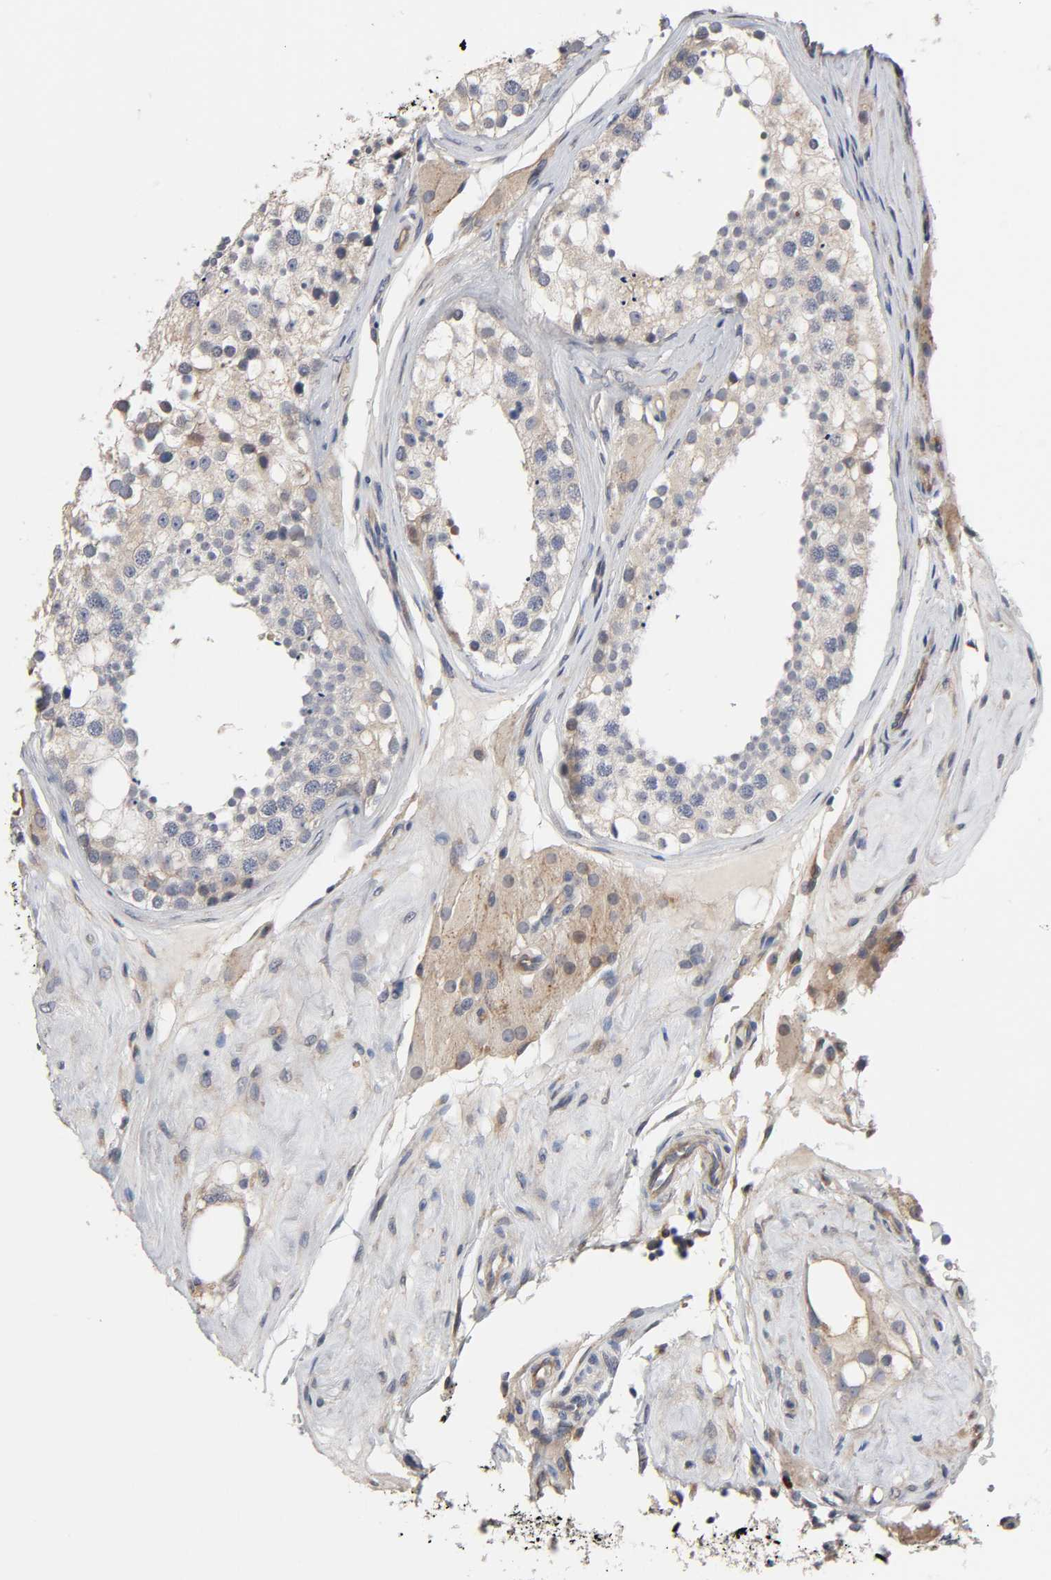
{"staining": {"intensity": "negative", "quantity": "none", "location": "none"}, "tissue": "testis", "cell_type": "Cells in seminiferous ducts", "image_type": "normal", "snomed": [{"axis": "morphology", "description": "Normal tissue, NOS"}, {"axis": "topography", "description": "Testis"}], "caption": "An immunohistochemistry photomicrograph of unremarkable testis is shown. There is no staining in cells in seminiferous ducts of testis. Brightfield microscopy of immunohistochemistry (IHC) stained with DAB (3,3'-diaminobenzidine) (brown) and hematoxylin (blue), captured at high magnification.", "gene": "HDLBP", "patient": {"sex": "male", "age": 68}}